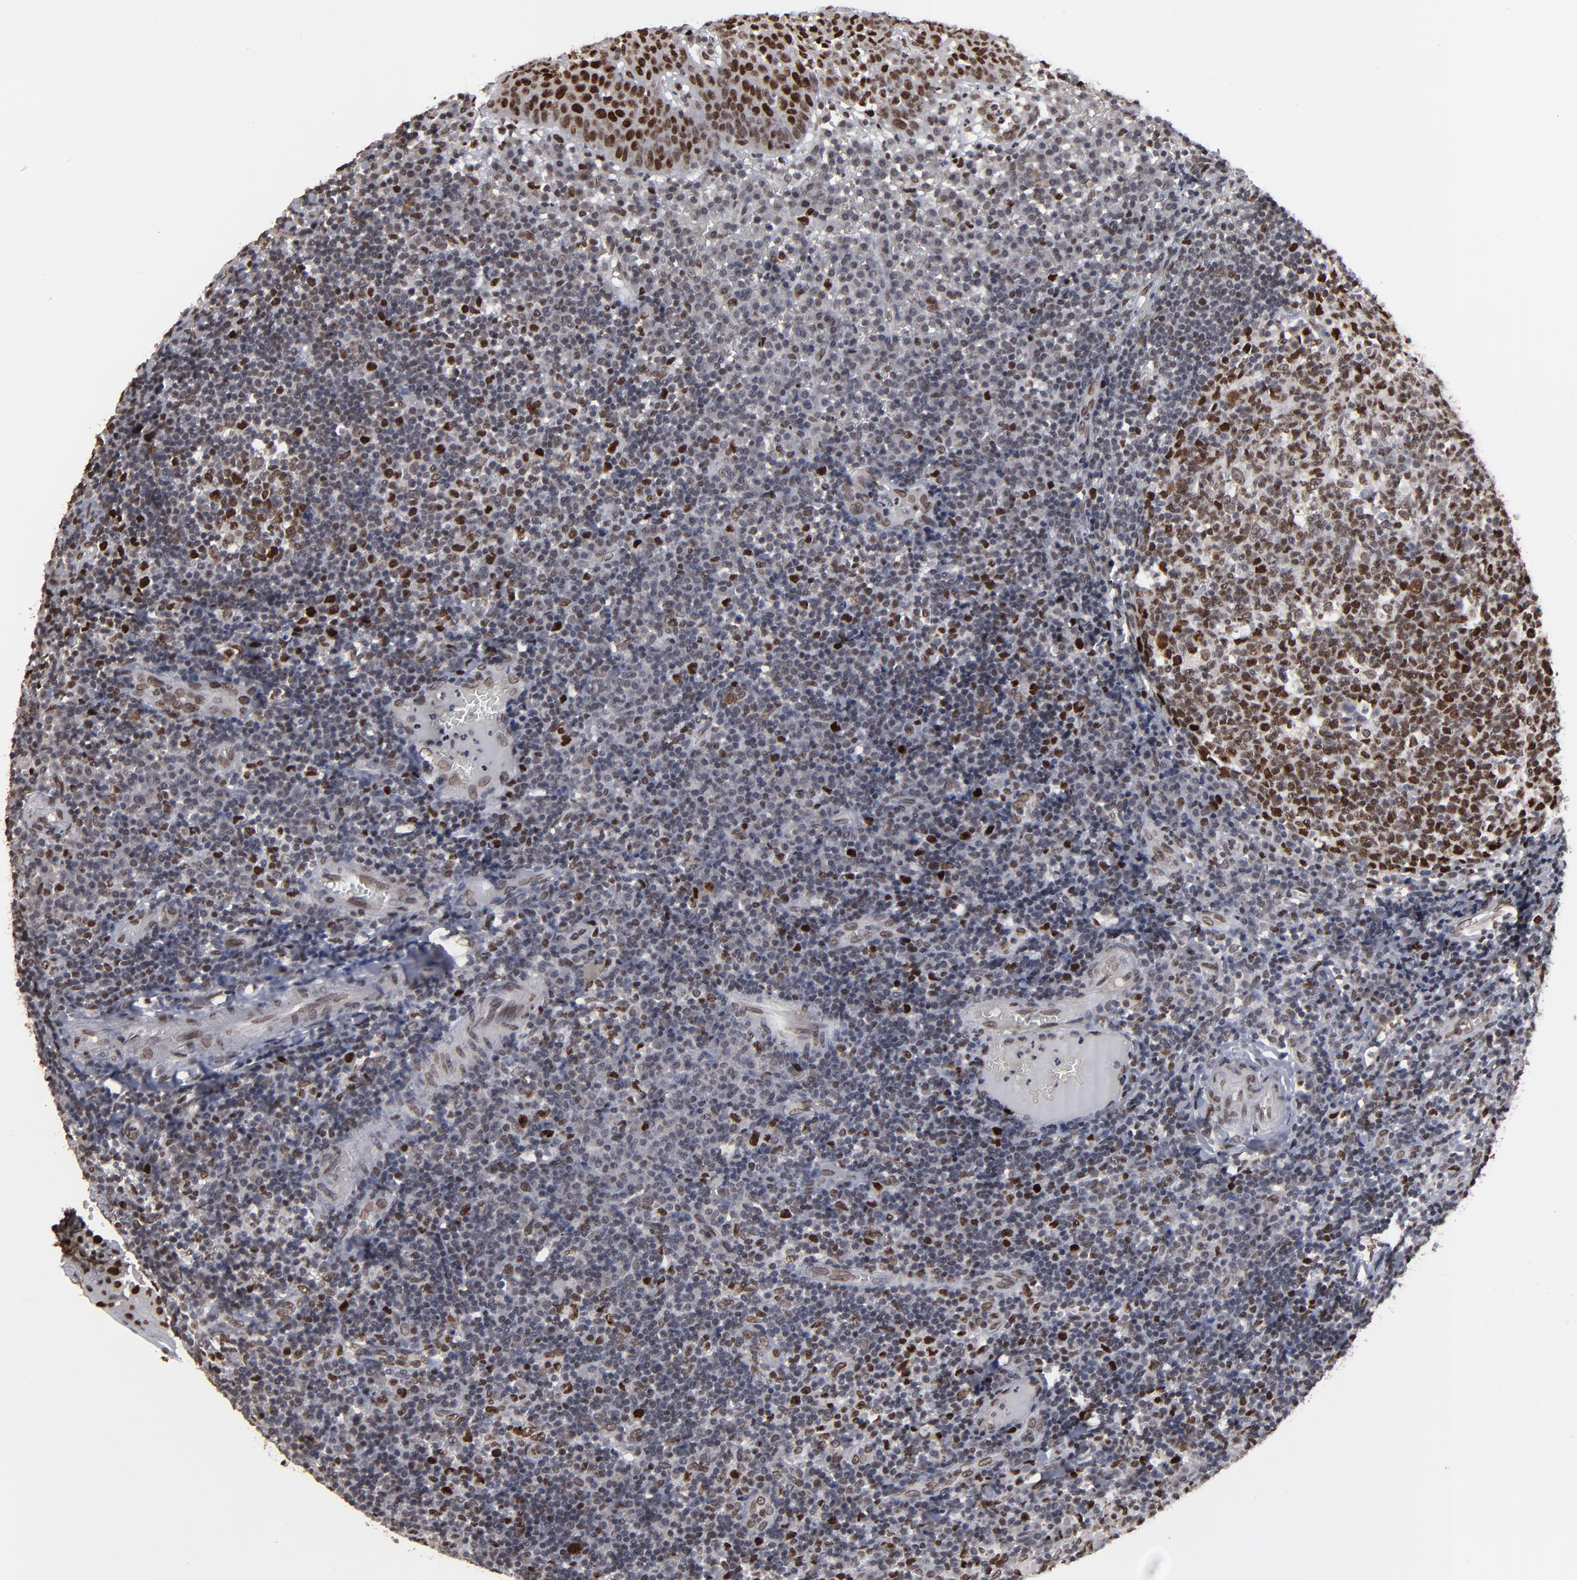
{"staining": {"intensity": "moderate", "quantity": ">75%", "location": "nuclear"}, "tissue": "tonsil", "cell_type": "Germinal center cells", "image_type": "normal", "snomed": [{"axis": "morphology", "description": "Normal tissue, NOS"}, {"axis": "topography", "description": "Tonsil"}], "caption": "Moderate nuclear expression is present in approximately >75% of germinal center cells in unremarkable tonsil. (Stains: DAB (3,3'-diaminobenzidine) in brown, nuclei in blue, Microscopy: brightfield microscopy at high magnification).", "gene": "BAZ1A", "patient": {"sex": "female", "age": 40}}